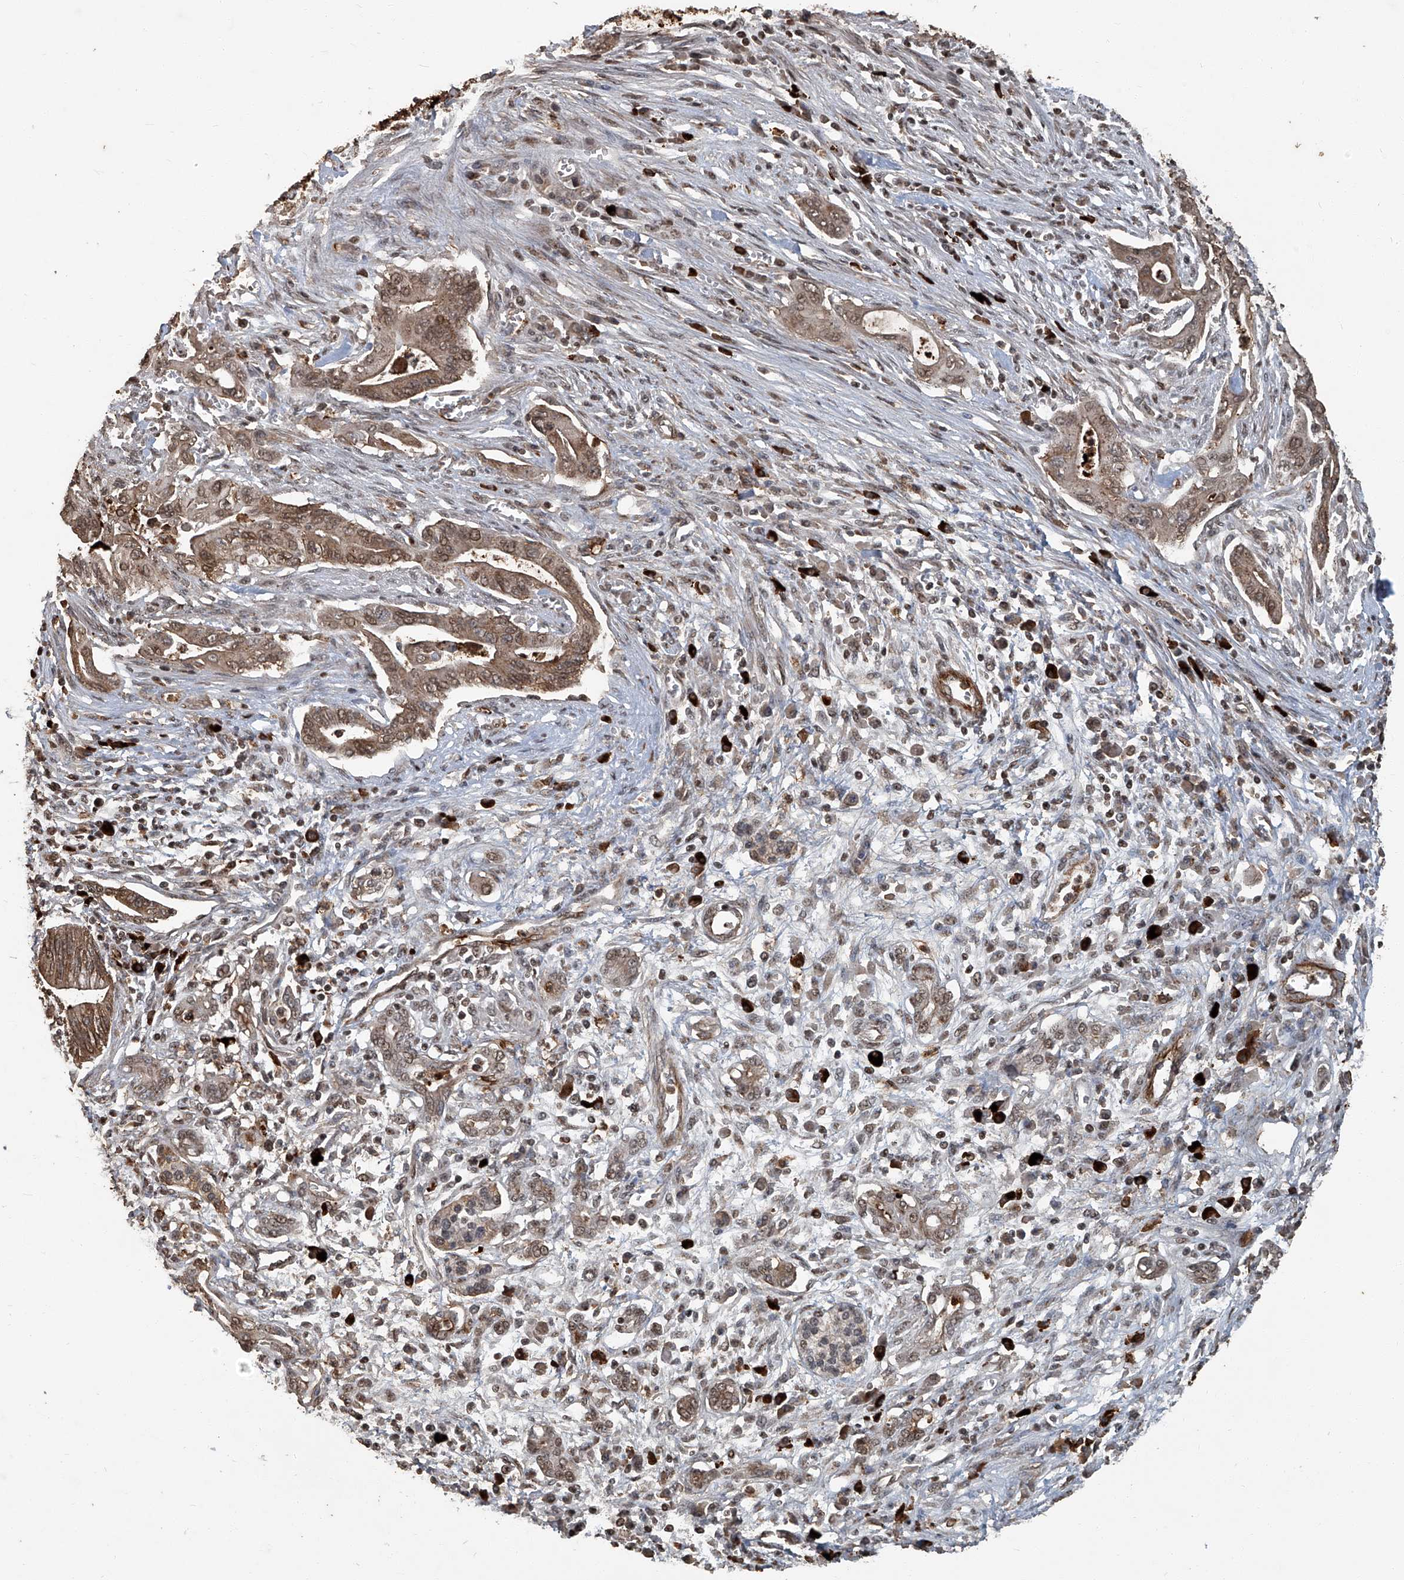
{"staining": {"intensity": "moderate", "quantity": ">75%", "location": "cytoplasmic/membranous"}, "tissue": "pancreatic cancer", "cell_type": "Tumor cells", "image_type": "cancer", "snomed": [{"axis": "morphology", "description": "Adenocarcinoma, NOS"}, {"axis": "topography", "description": "Pancreas"}], "caption": "DAB (3,3'-diaminobenzidine) immunohistochemical staining of human pancreatic adenocarcinoma reveals moderate cytoplasmic/membranous protein positivity in about >75% of tumor cells.", "gene": "GPR132", "patient": {"sex": "male", "age": 58}}